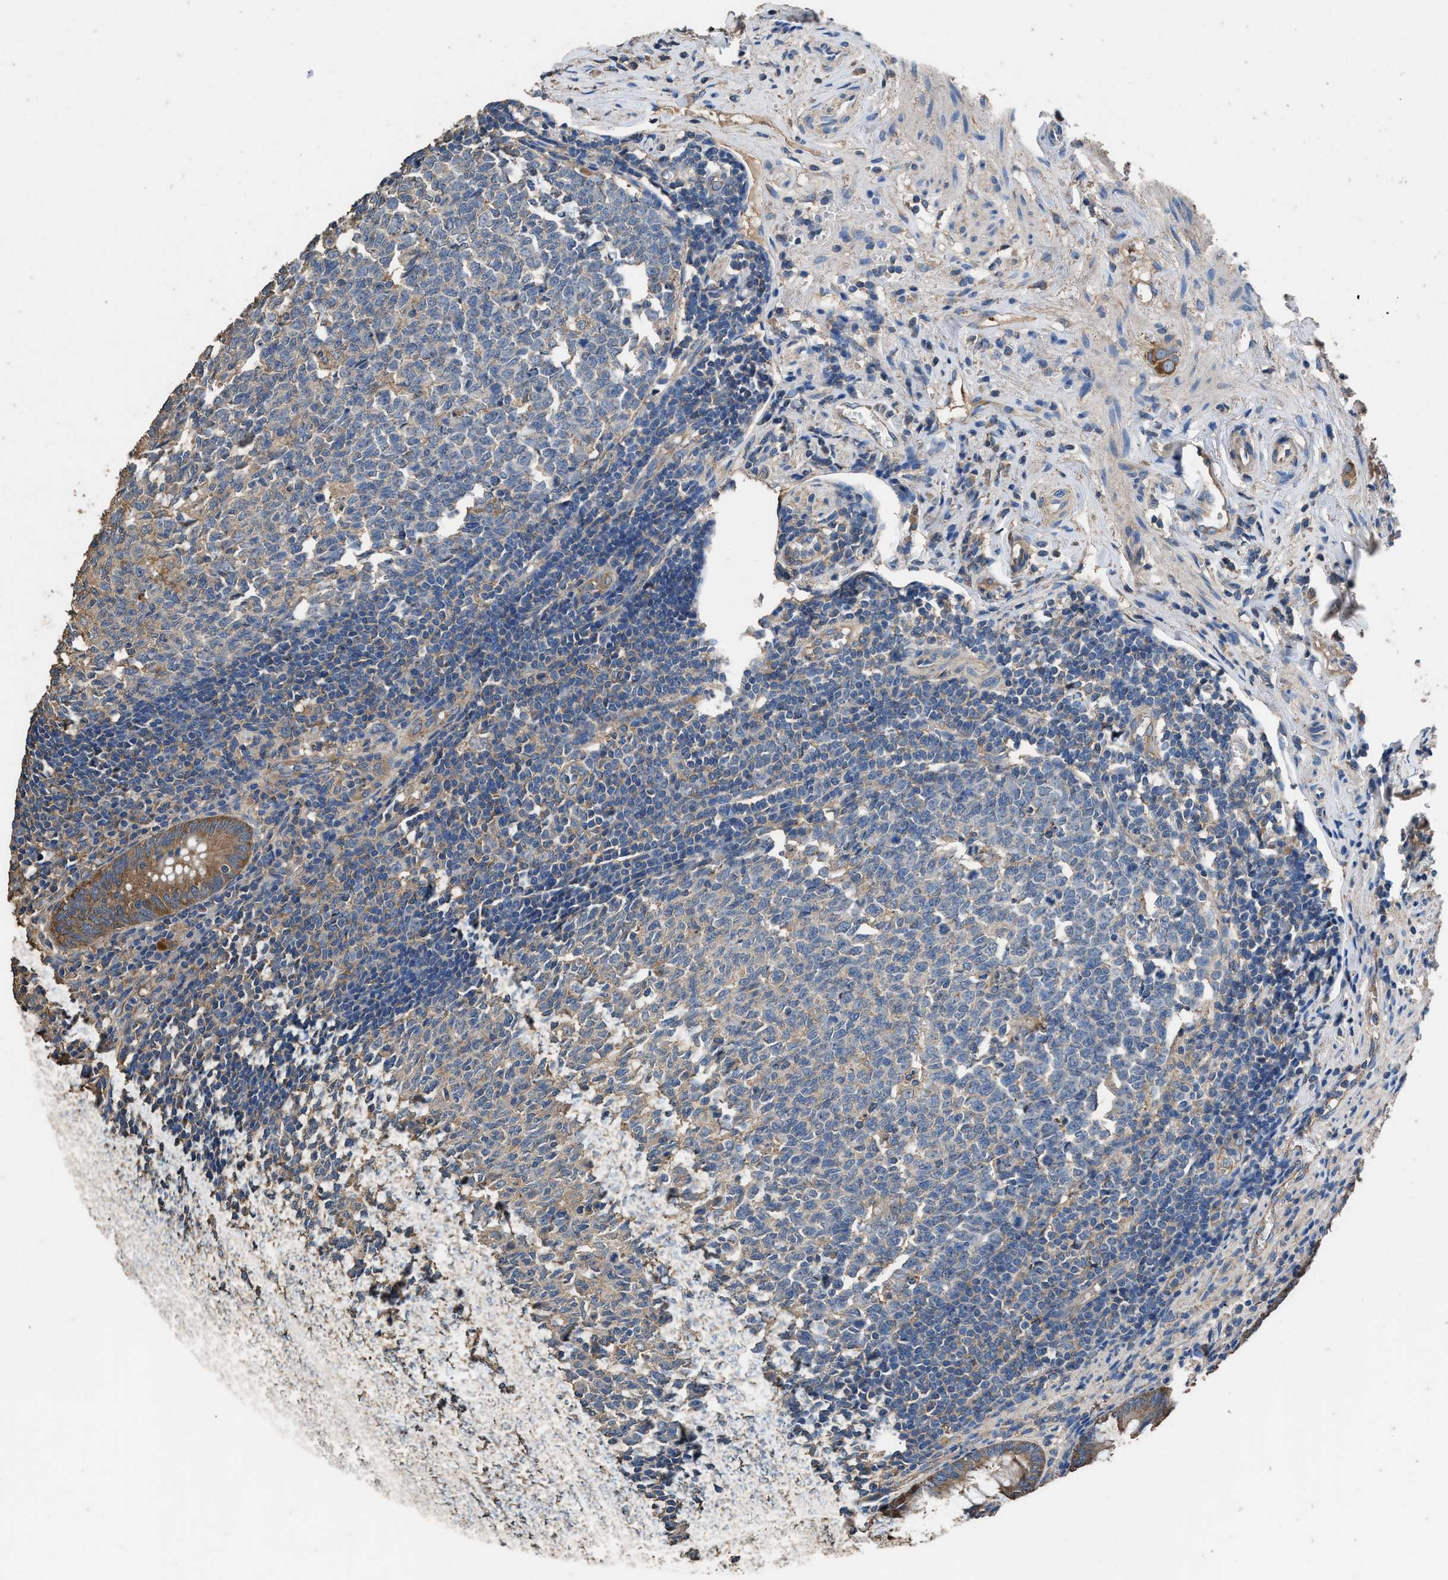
{"staining": {"intensity": "strong", "quantity": ">75%", "location": "cytoplasmic/membranous"}, "tissue": "appendix", "cell_type": "Glandular cells", "image_type": "normal", "snomed": [{"axis": "morphology", "description": "Normal tissue, NOS"}, {"axis": "topography", "description": "Appendix"}], "caption": "Normal appendix exhibits strong cytoplasmic/membranous staining in about >75% of glandular cells (DAB (3,3'-diaminobenzidine) IHC with brightfield microscopy, high magnification)..", "gene": "ITSN1", "patient": {"sex": "male", "age": 56}}